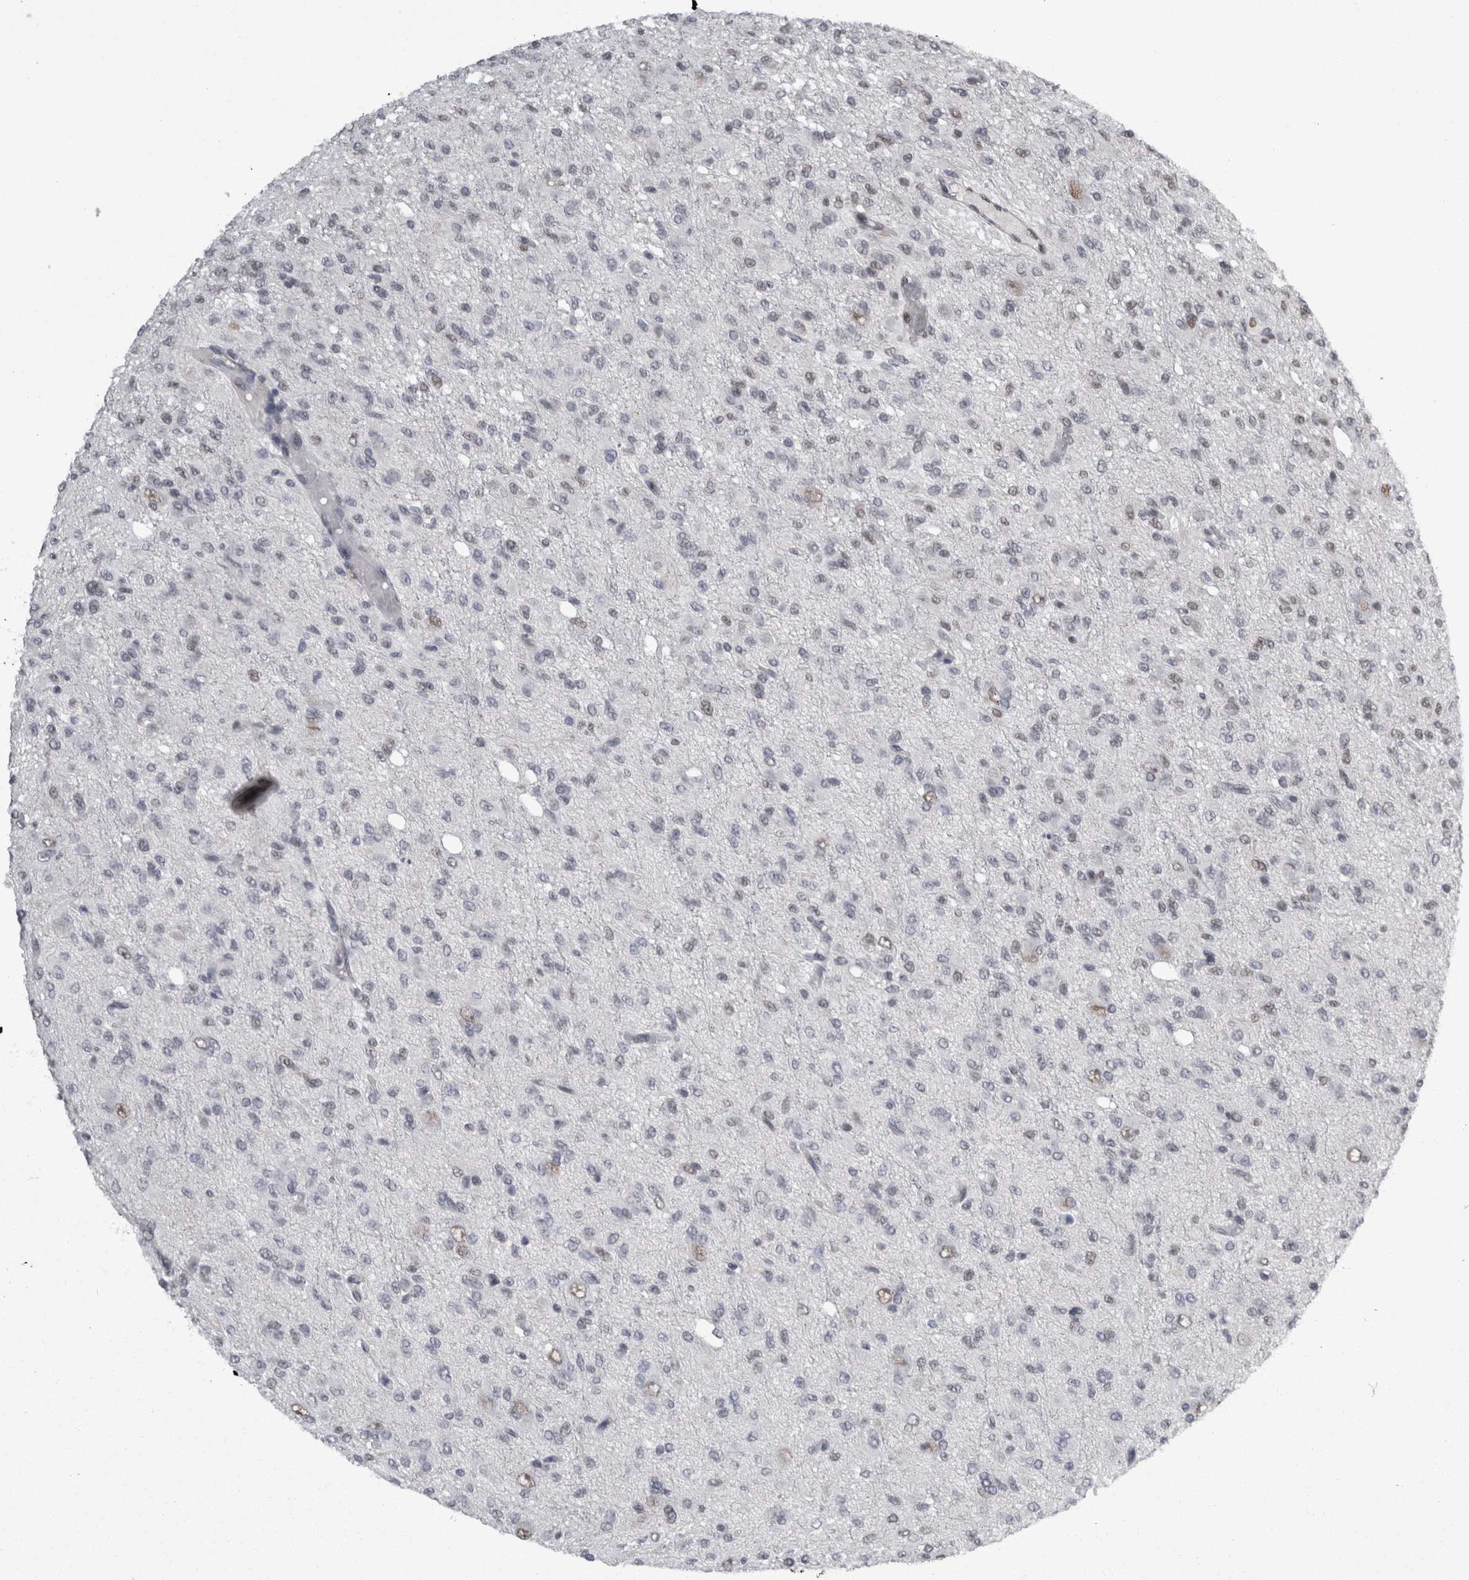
{"staining": {"intensity": "weak", "quantity": "<25%", "location": "nuclear"}, "tissue": "glioma", "cell_type": "Tumor cells", "image_type": "cancer", "snomed": [{"axis": "morphology", "description": "Glioma, malignant, High grade"}, {"axis": "topography", "description": "Brain"}], "caption": "Immunohistochemical staining of human glioma reveals no significant staining in tumor cells. (DAB immunohistochemistry (IHC), high magnification).", "gene": "C1orf54", "patient": {"sex": "female", "age": 59}}